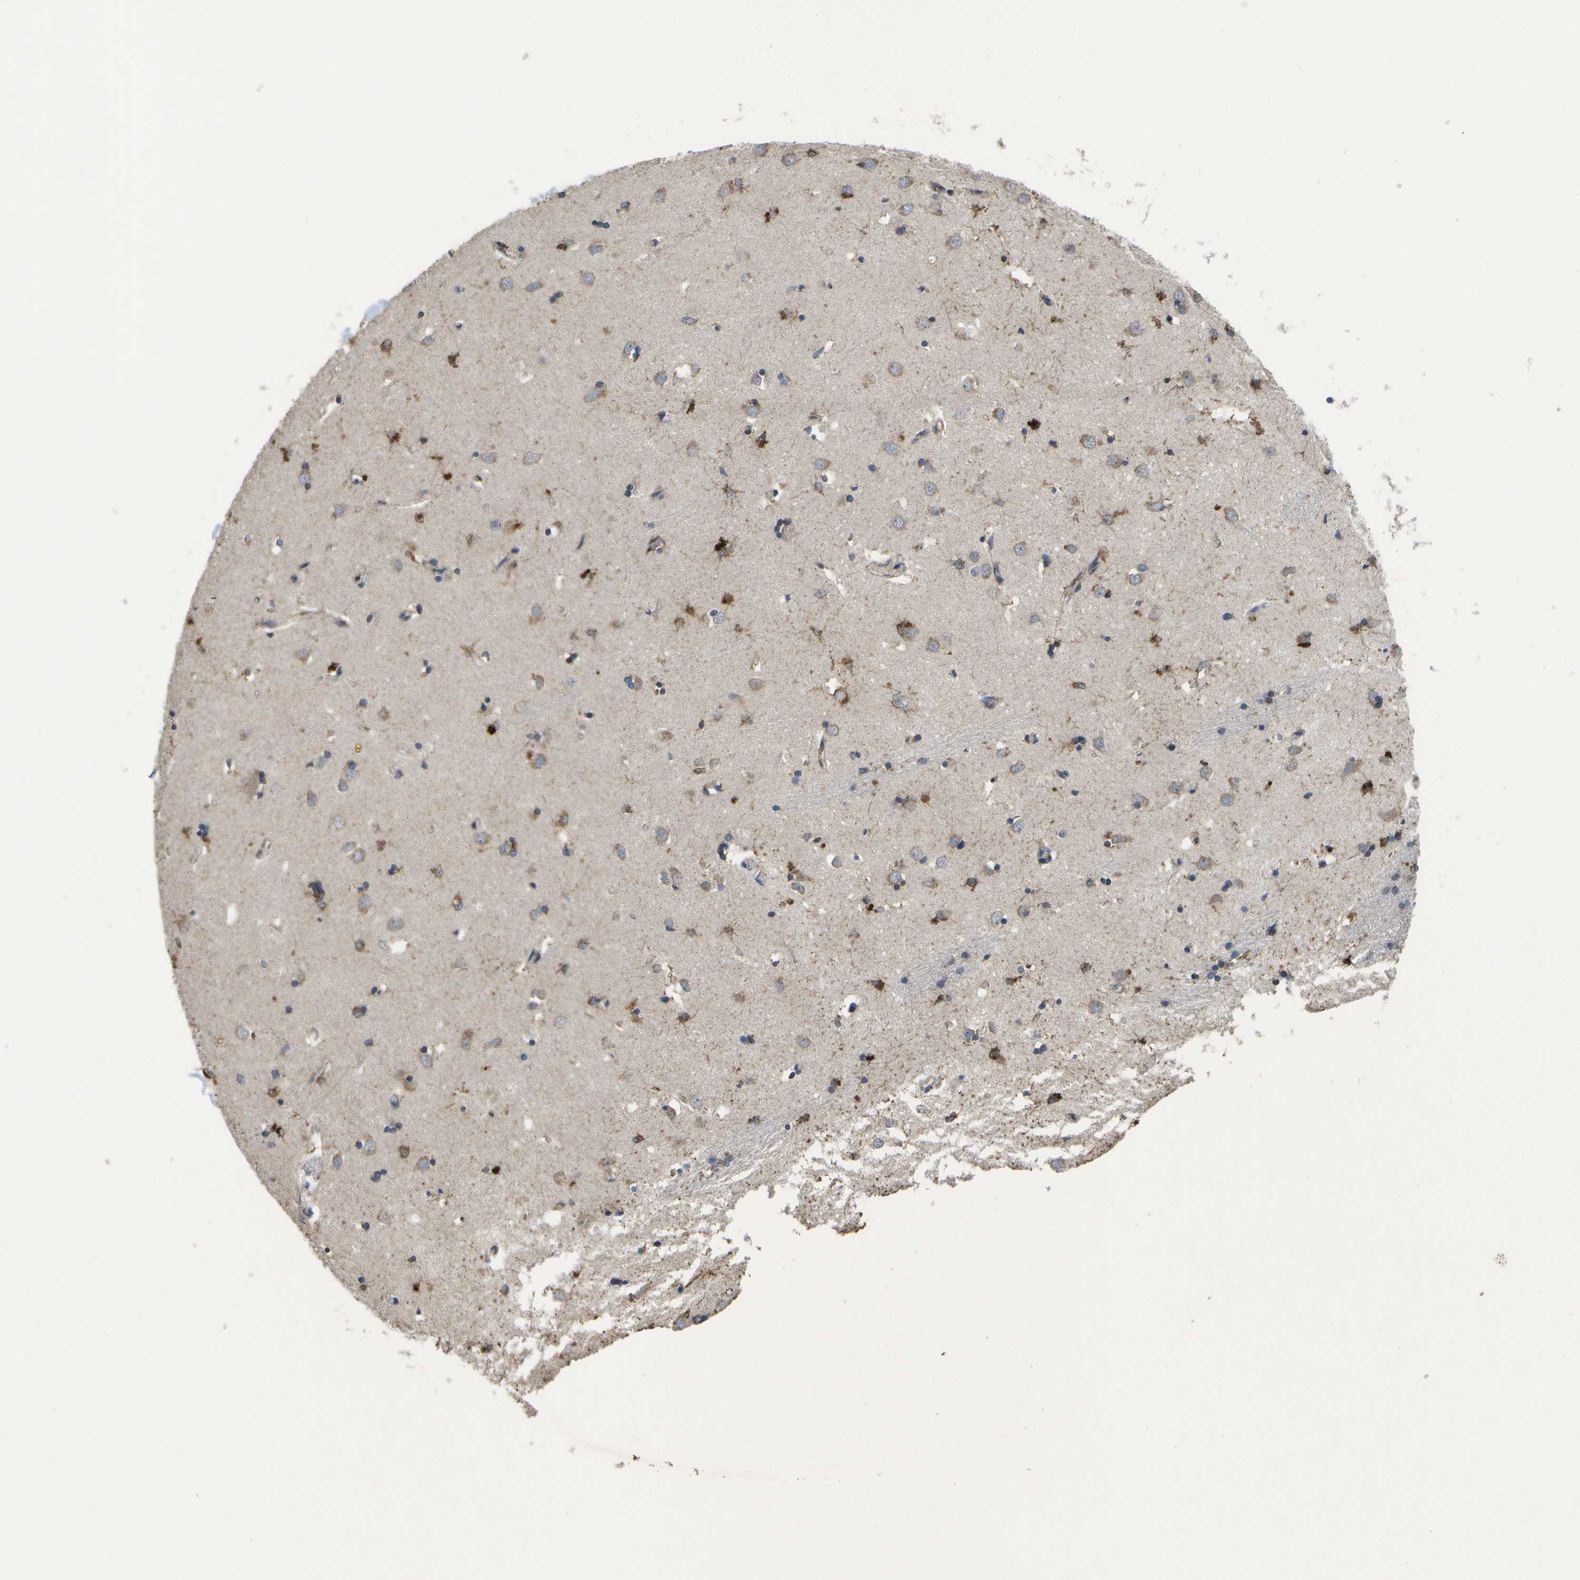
{"staining": {"intensity": "moderate", "quantity": "25%-75%", "location": "cytoplasmic/membranous"}, "tissue": "caudate", "cell_type": "Glial cells", "image_type": "normal", "snomed": [{"axis": "morphology", "description": "Normal tissue, NOS"}, {"axis": "topography", "description": "Lateral ventricle wall"}], "caption": "High-magnification brightfield microscopy of benign caudate stained with DAB (3,3'-diaminobenzidine) (brown) and counterstained with hematoxylin (blue). glial cells exhibit moderate cytoplasmic/membranous expression is appreciated in approximately25%-75% of cells.", "gene": "HADHA", "patient": {"sex": "female", "age": 19}}